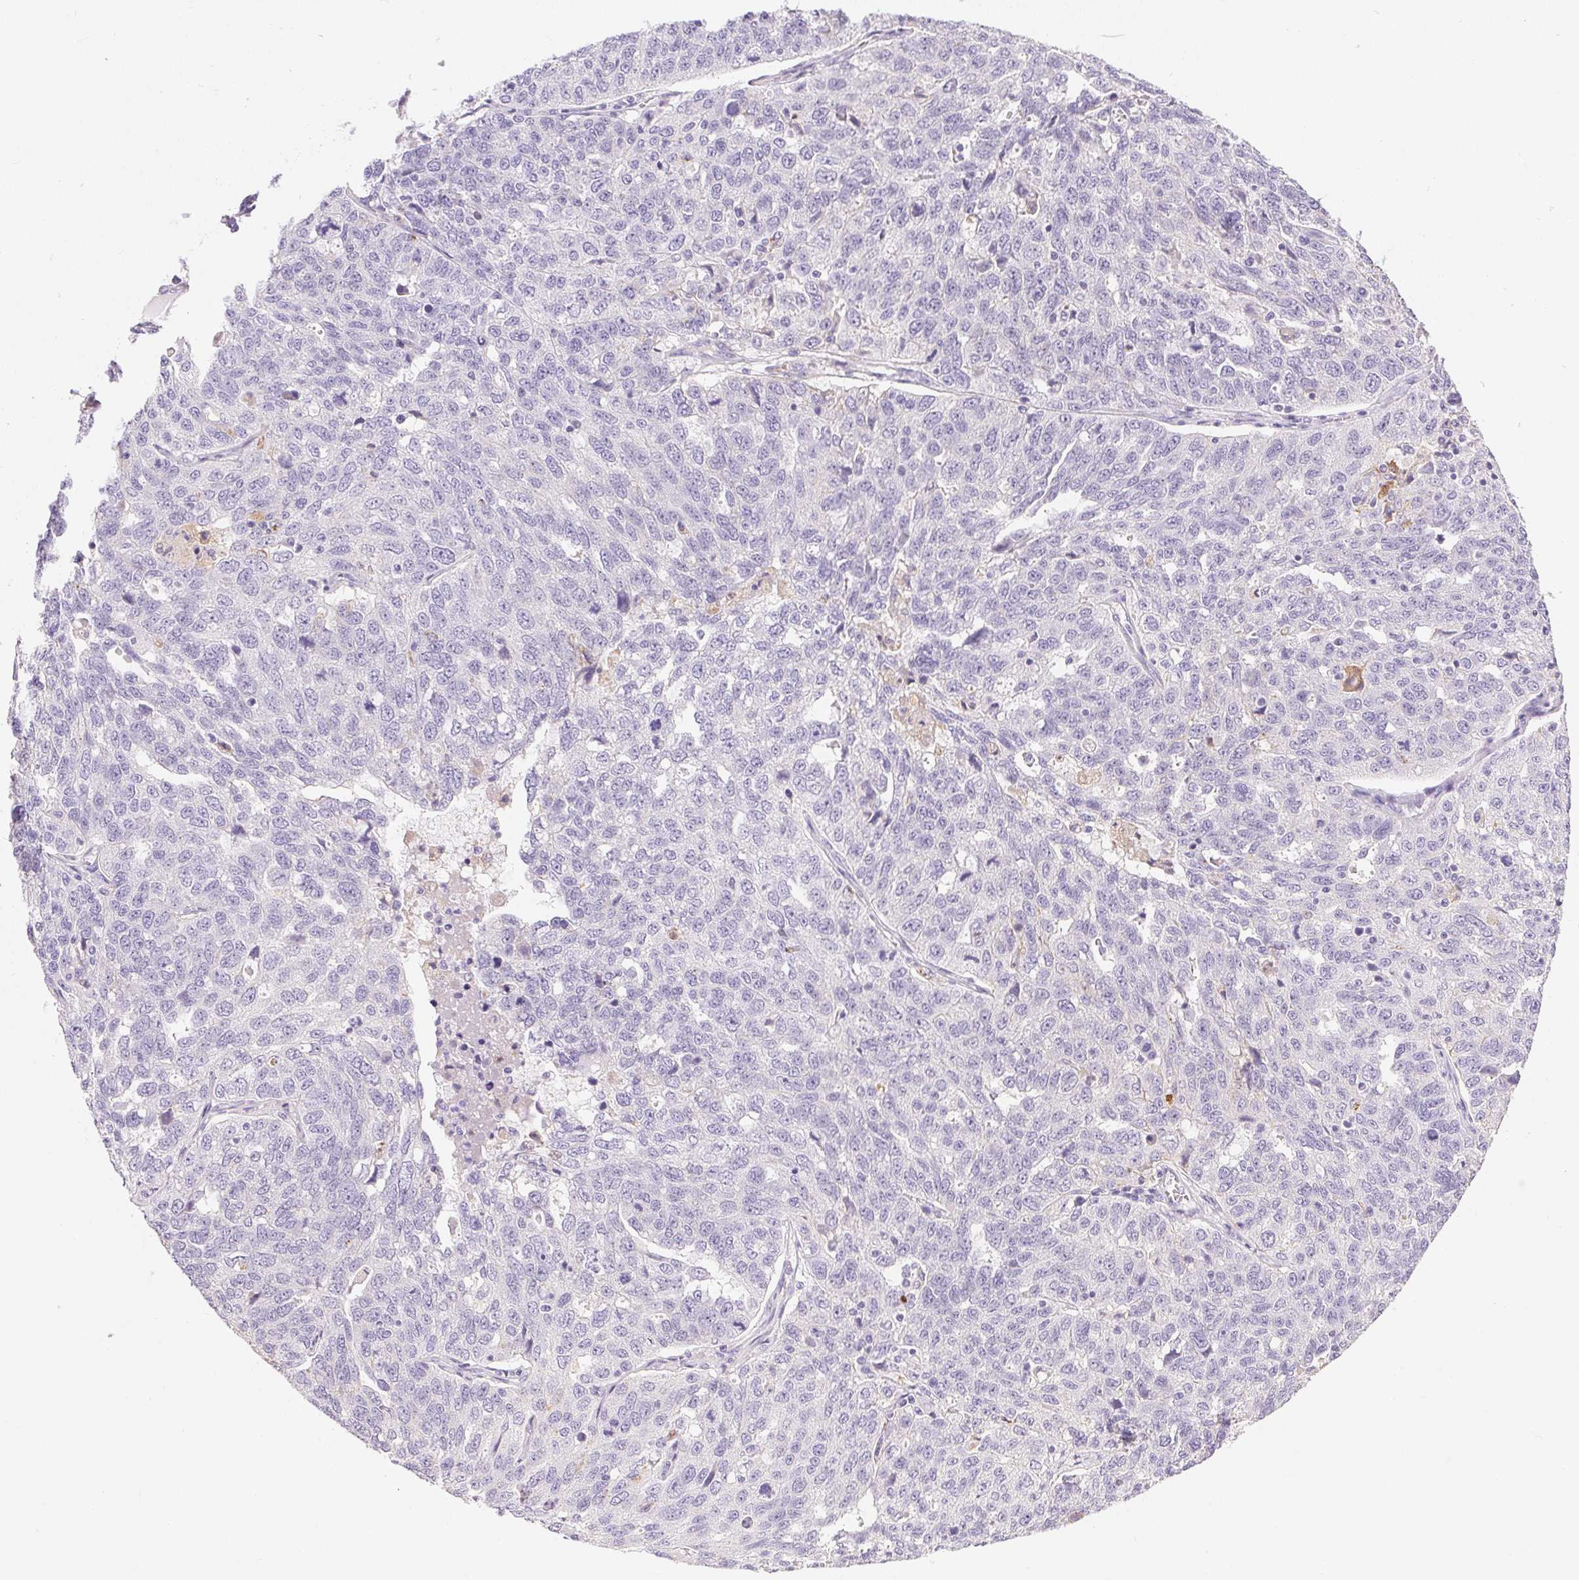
{"staining": {"intensity": "negative", "quantity": "none", "location": "none"}, "tissue": "ovarian cancer", "cell_type": "Tumor cells", "image_type": "cancer", "snomed": [{"axis": "morphology", "description": "Cystadenocarcinoma, serous, NOS"}, {"axis": "topography", "description": "Ovary"}], "caption": "An IHC image of ovarian serous cystadenocarcinoma is shown. There is no staining in tumor cells of ovarian serous cystadenocarcinoma. The staining was performed using DAB to visualize the protein expression in brown, while the nuclei were stained in blue with hematoxylin (Magnification: 20x).", "gene": "PNLIPRP3", "patient": {"sex": "female", "age": 71}}